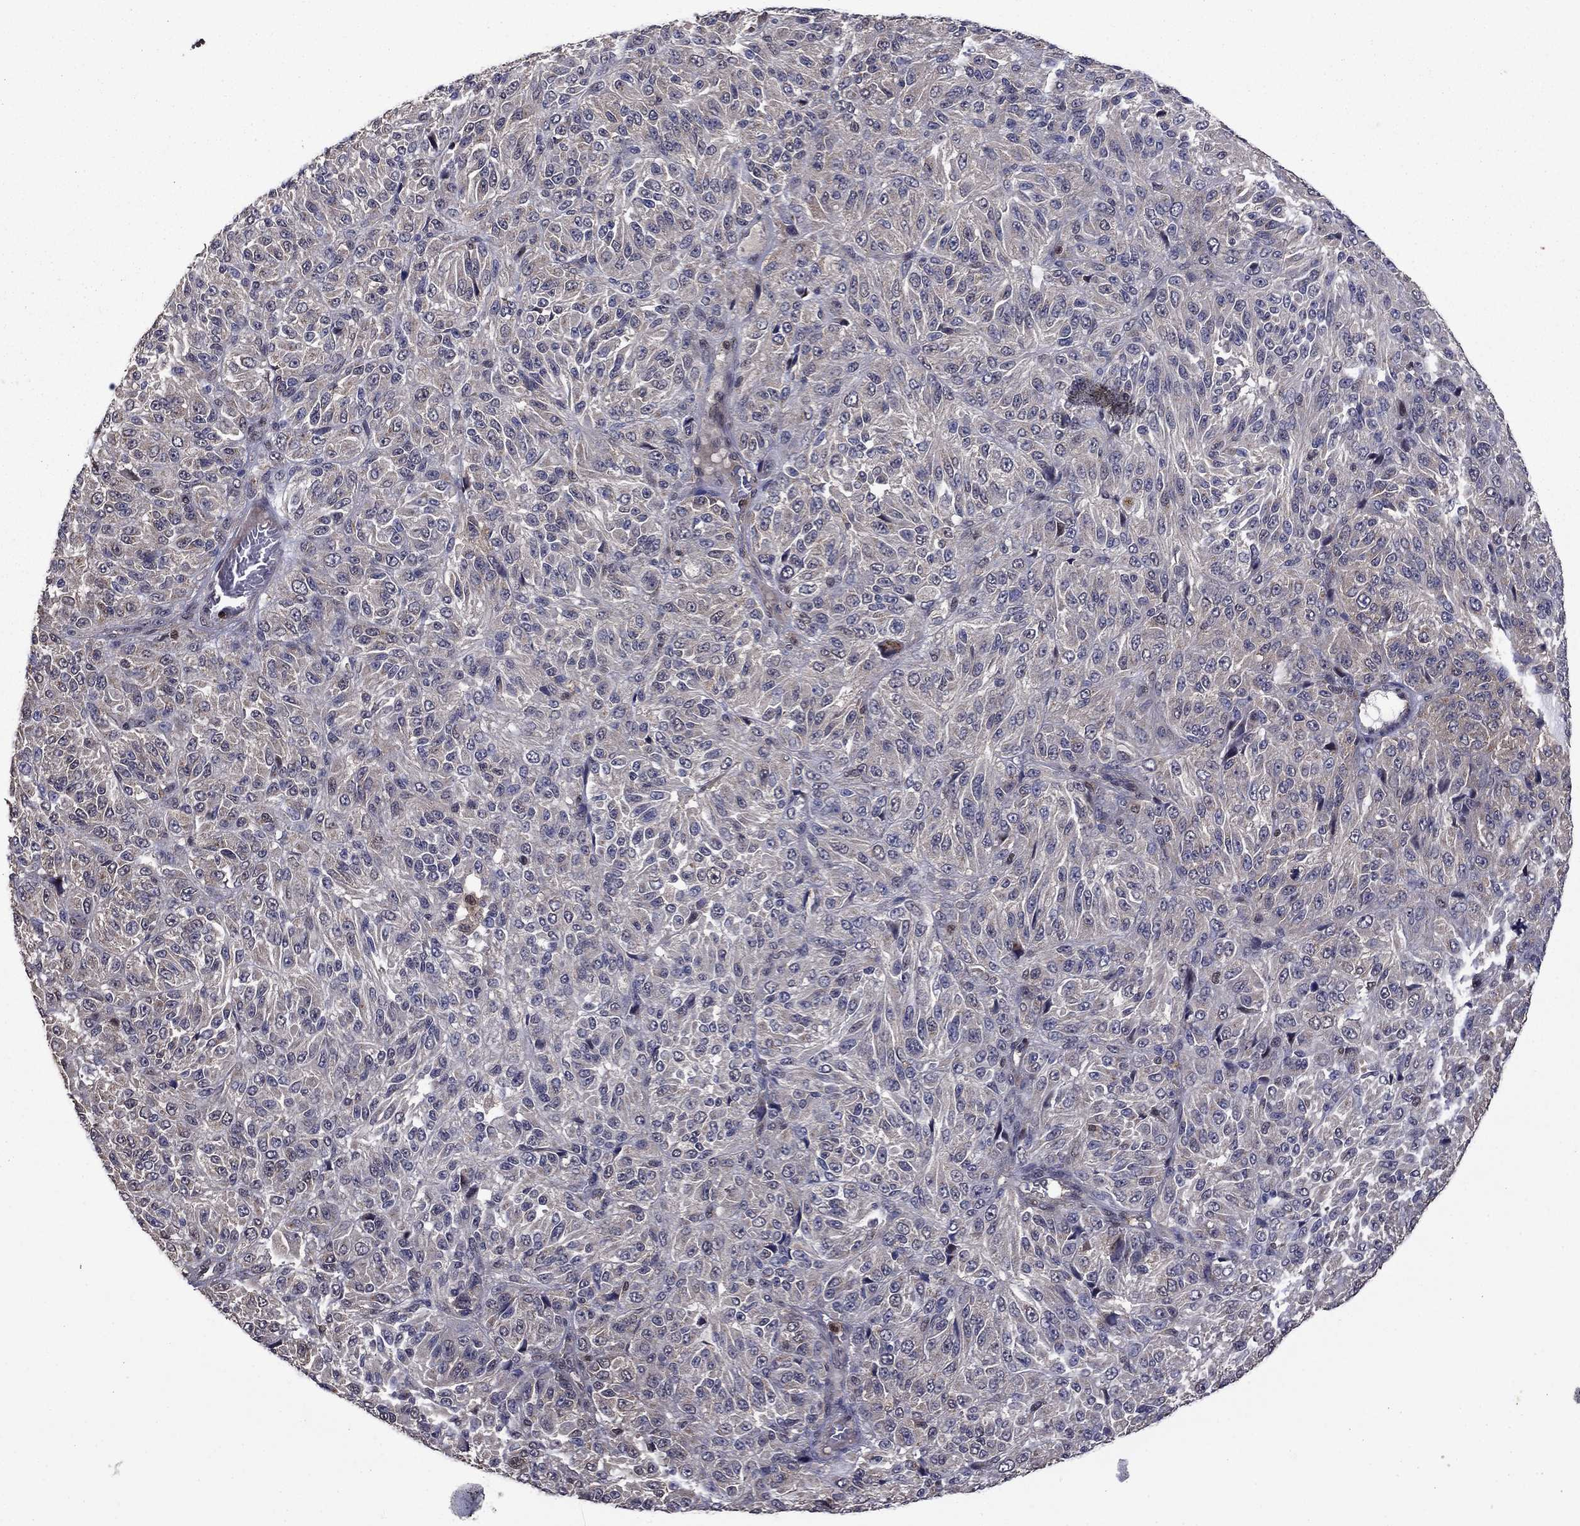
{"staining": {"intensity": "negative", "quantity": "none", "location": "none"}, "tissue": "melanoma", "cell_type": "Tumor cells", "image_type": "cancer", "snomed": [{"axis": "morphology", "description": "Malignant melanoma, Metastatic site"}, {"axis": "topography", "description": "Brain"}], "caption": "Tumor cells show no significant staining in malignant melanoma (metastatic site).", "gene": "APPBP2", "patient": {"sex": "female", "age": 56}}